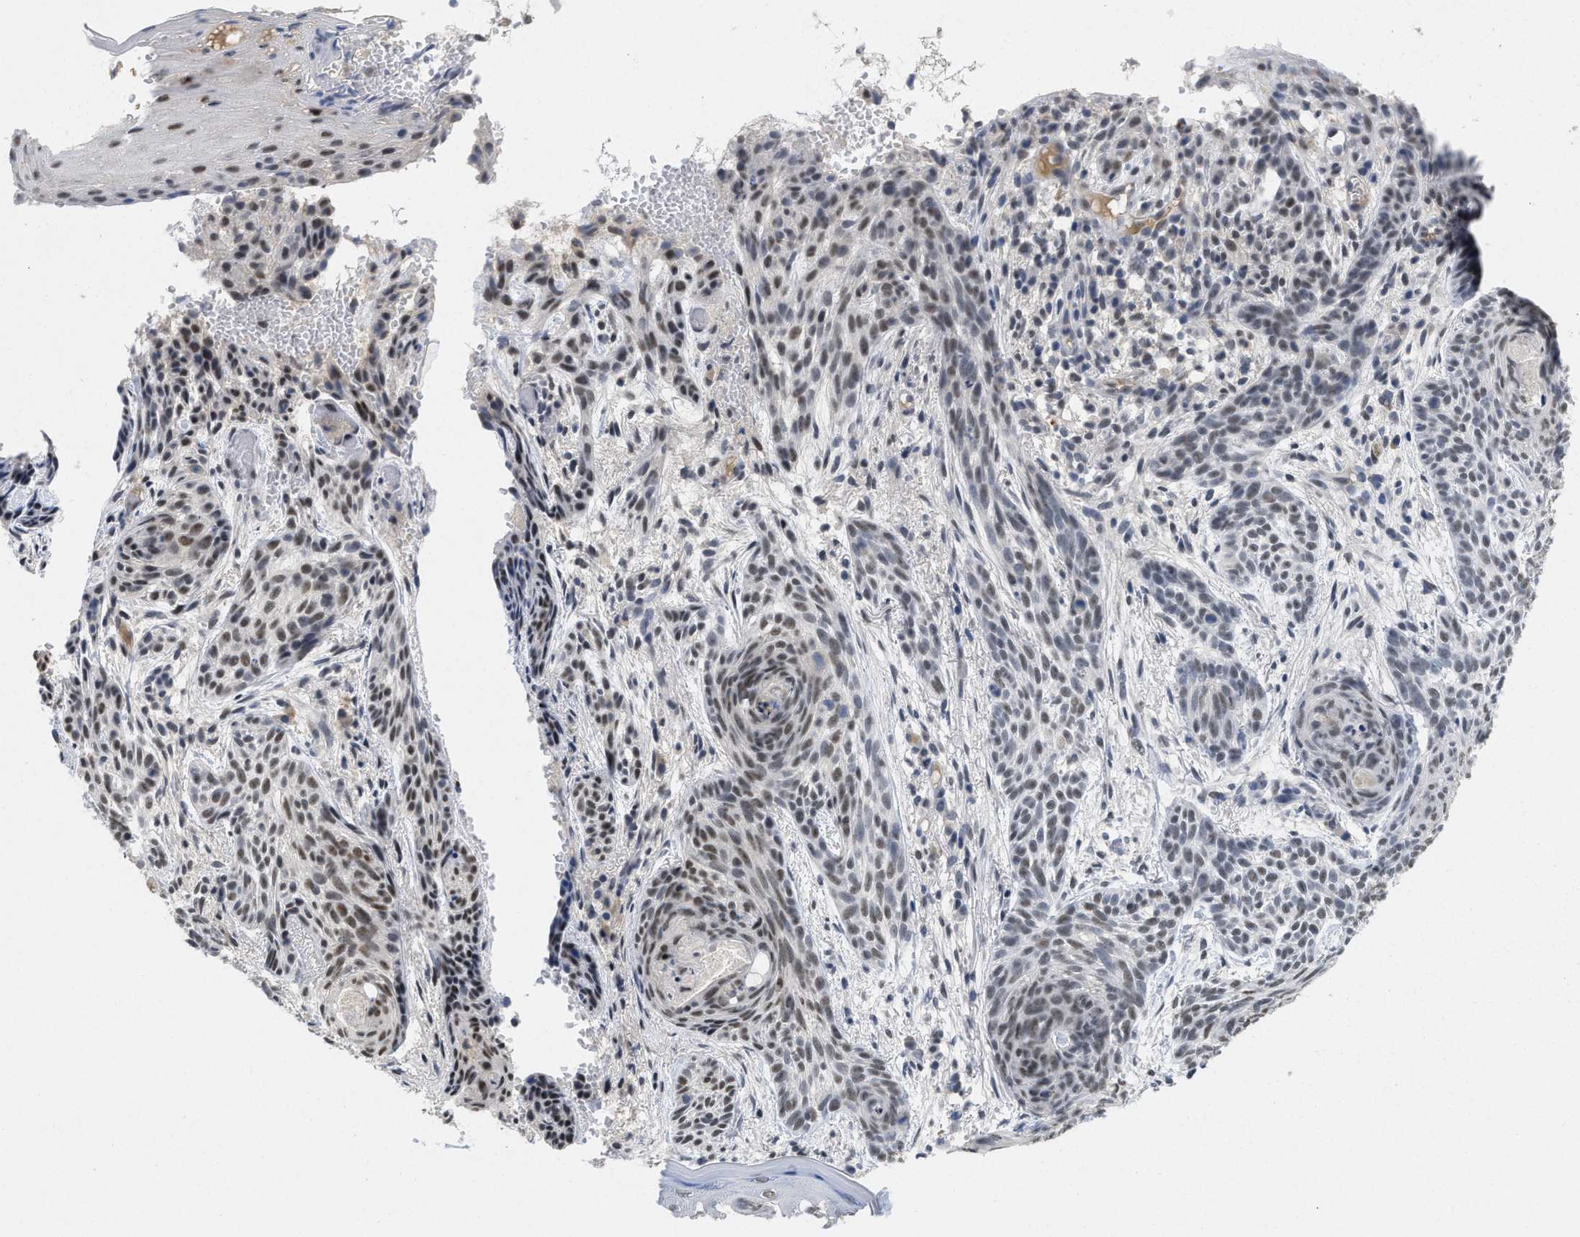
{"staining": {"intensity": "moderate", "quantity": "25%-75%", "location": "nuclear"}, "tissue": "skin cancer", "cell_type": "Tumor cells", "image_type": "cancer", "snomed": [{"axis": "morphology", "description": "Basal cell carcinoma"}, {"axis": "topography", "description": "Skin"}], "caption": "A histopathology image of human basal cell carcinoma (skin) stained for a protein reveals moderate nuclear brown staining in tumor cells.", "gene": "GGNBP2", "patient": {"sex": "female", "age": 59}}